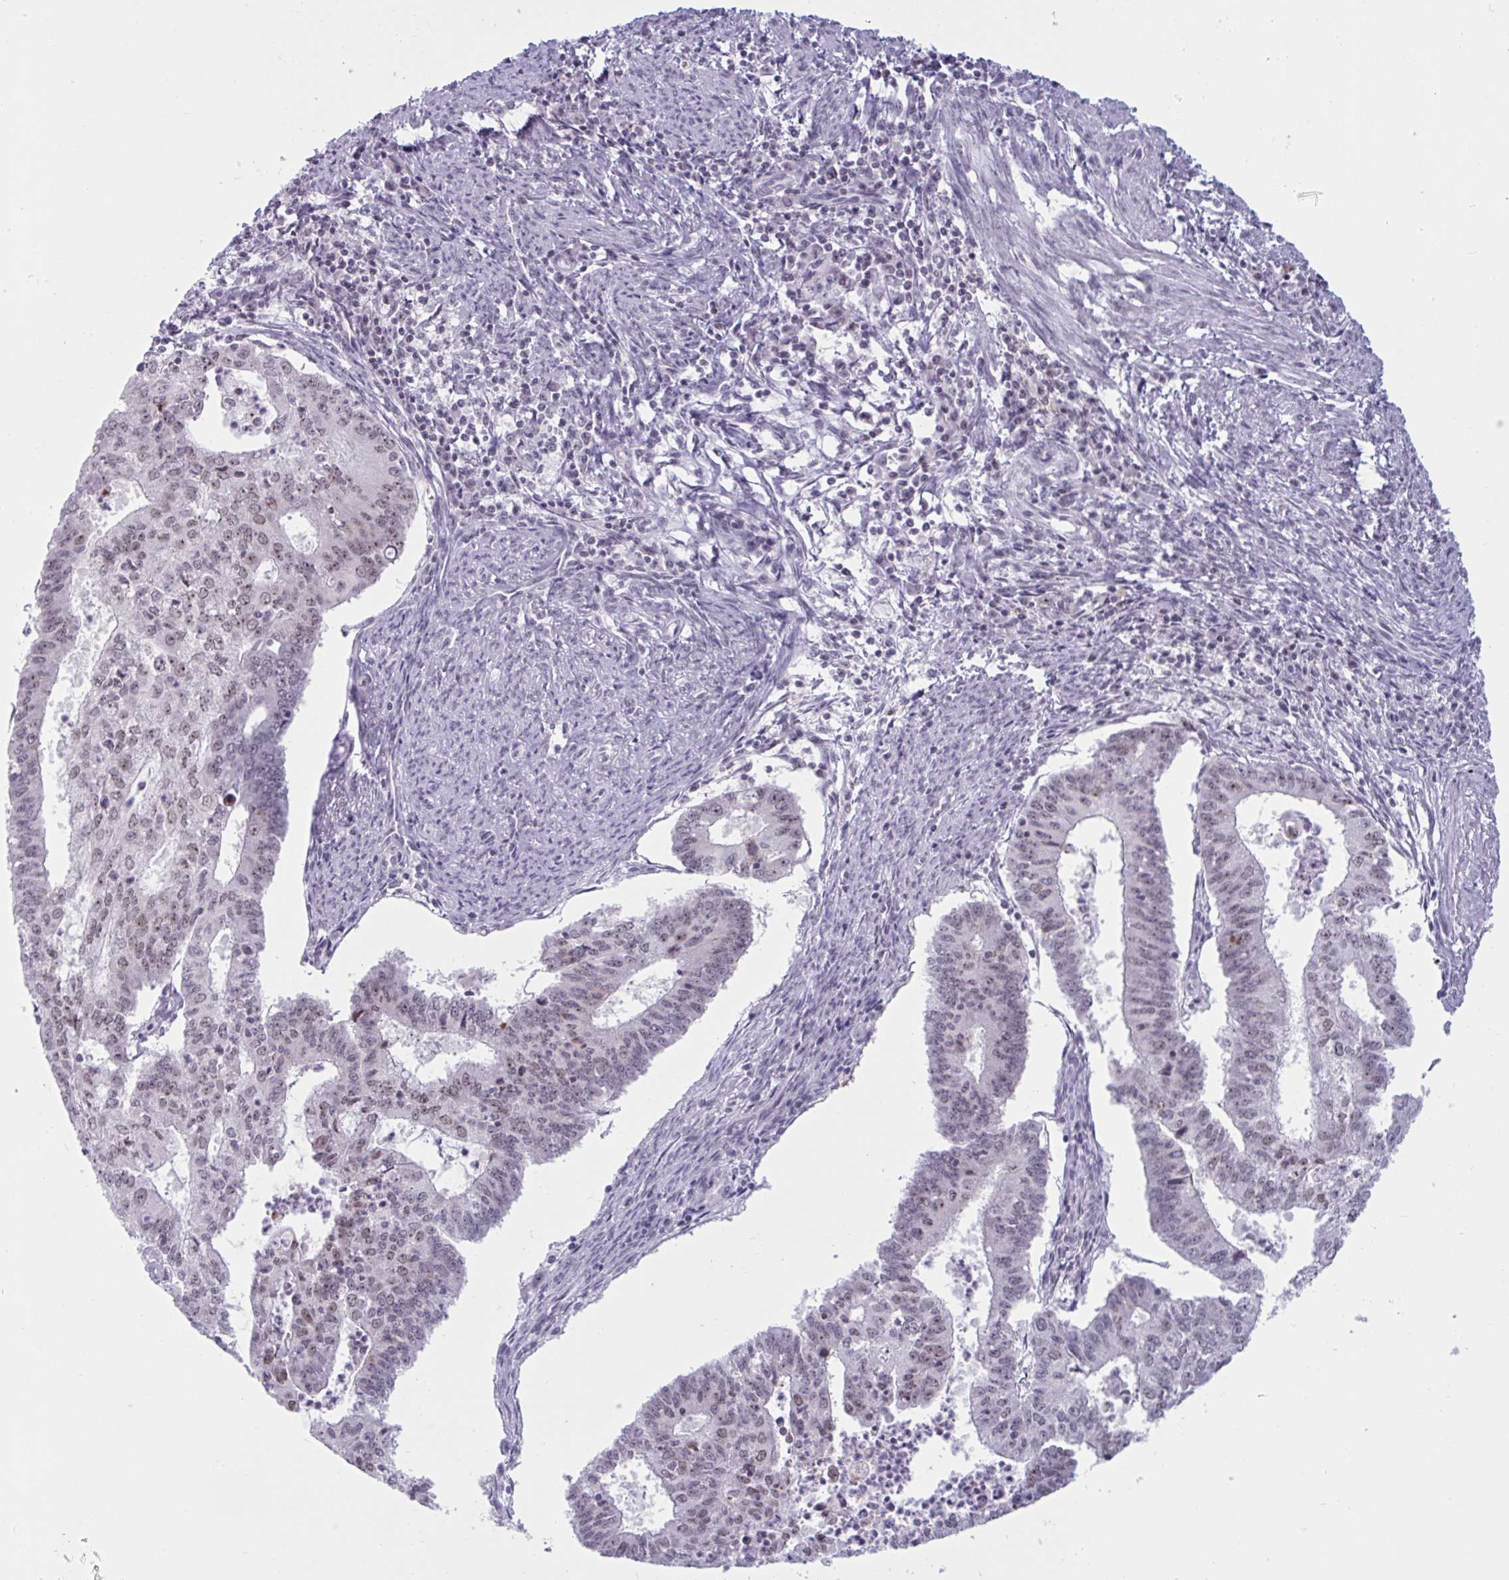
{"staining": {"intensity": "weak", "quantity": ">75%", "location": "nuclear"}, "tissue": "endometrial cancer", "cell_type": "Tumor cells", "image_type": "cancer", "snomed": [{"axis": "morphology", "description": "Adenocarcinoma, NOS"}, {"axis": "topography", "description": "Endometrium"}], "caption": "Adenocarcinoma (endometrial) stained for a protein (brown) demonstrates weak nuclear positive staining in approximately >75% of tumor cells.", "gene": "TGM6", "patient": {"sex": "female", "age": 61}}